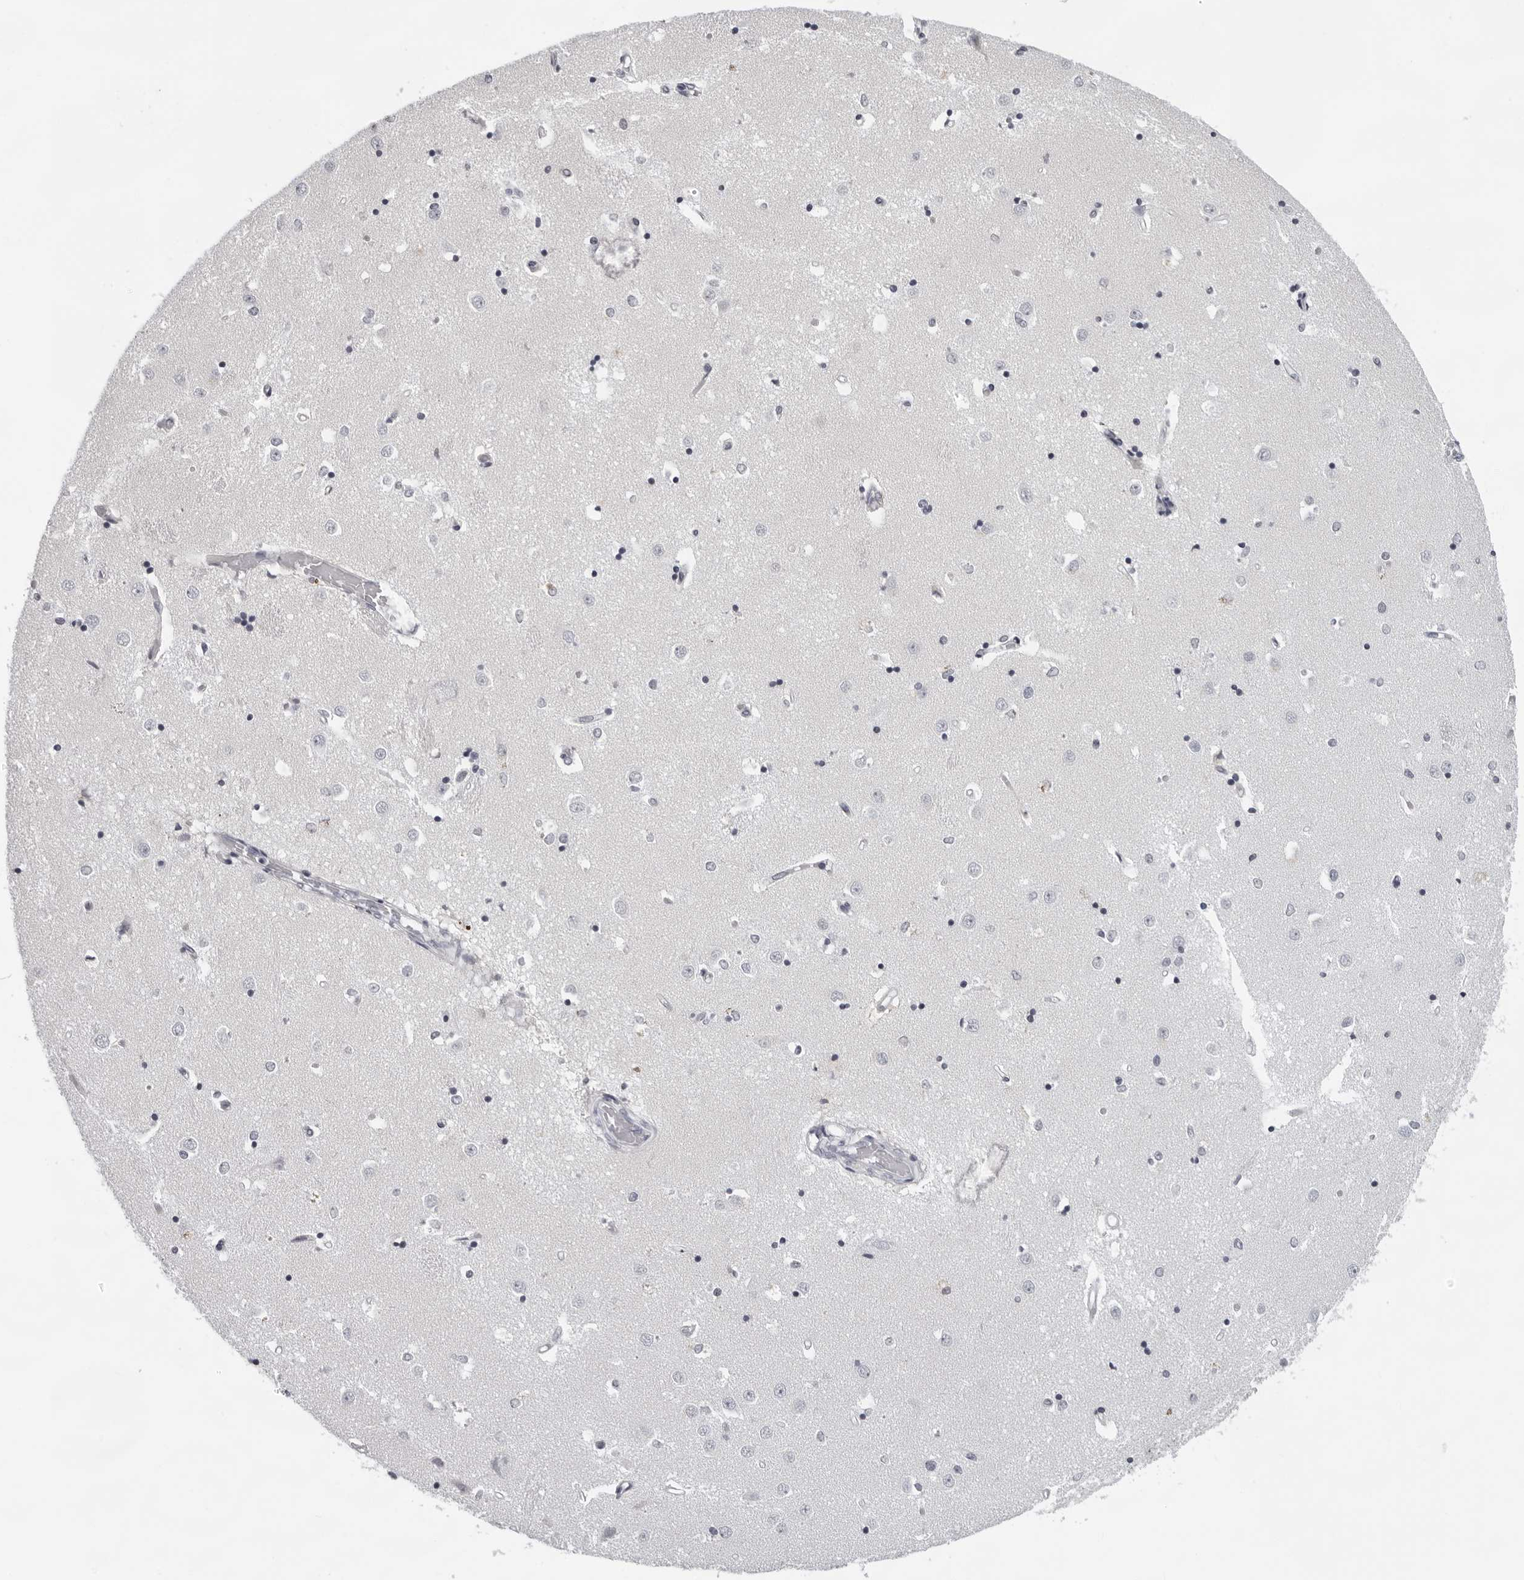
{"staining": {"intensity": "negative", "quantity": "none", "location": "none"}, "tissue": "caudate", "cell_type": "Glial cells", "image_type": "normal", "snomed": [{"axis": "morphology", "description": "Normal tissue, NOS"}, {"axis": "topography", "description": "Lateral ventricle wall"}], "caption": "High magnification brightfield microscopy of normal caudate stained with DAB (3,3'-diaminobenzidine) (brown) and counterstained with hematoxylin (blue): glial cells show no significant staining. Nuclei are stained in blue.", "gene": "CCDC28B", "patient": {"sex": "male", "age": 45}}